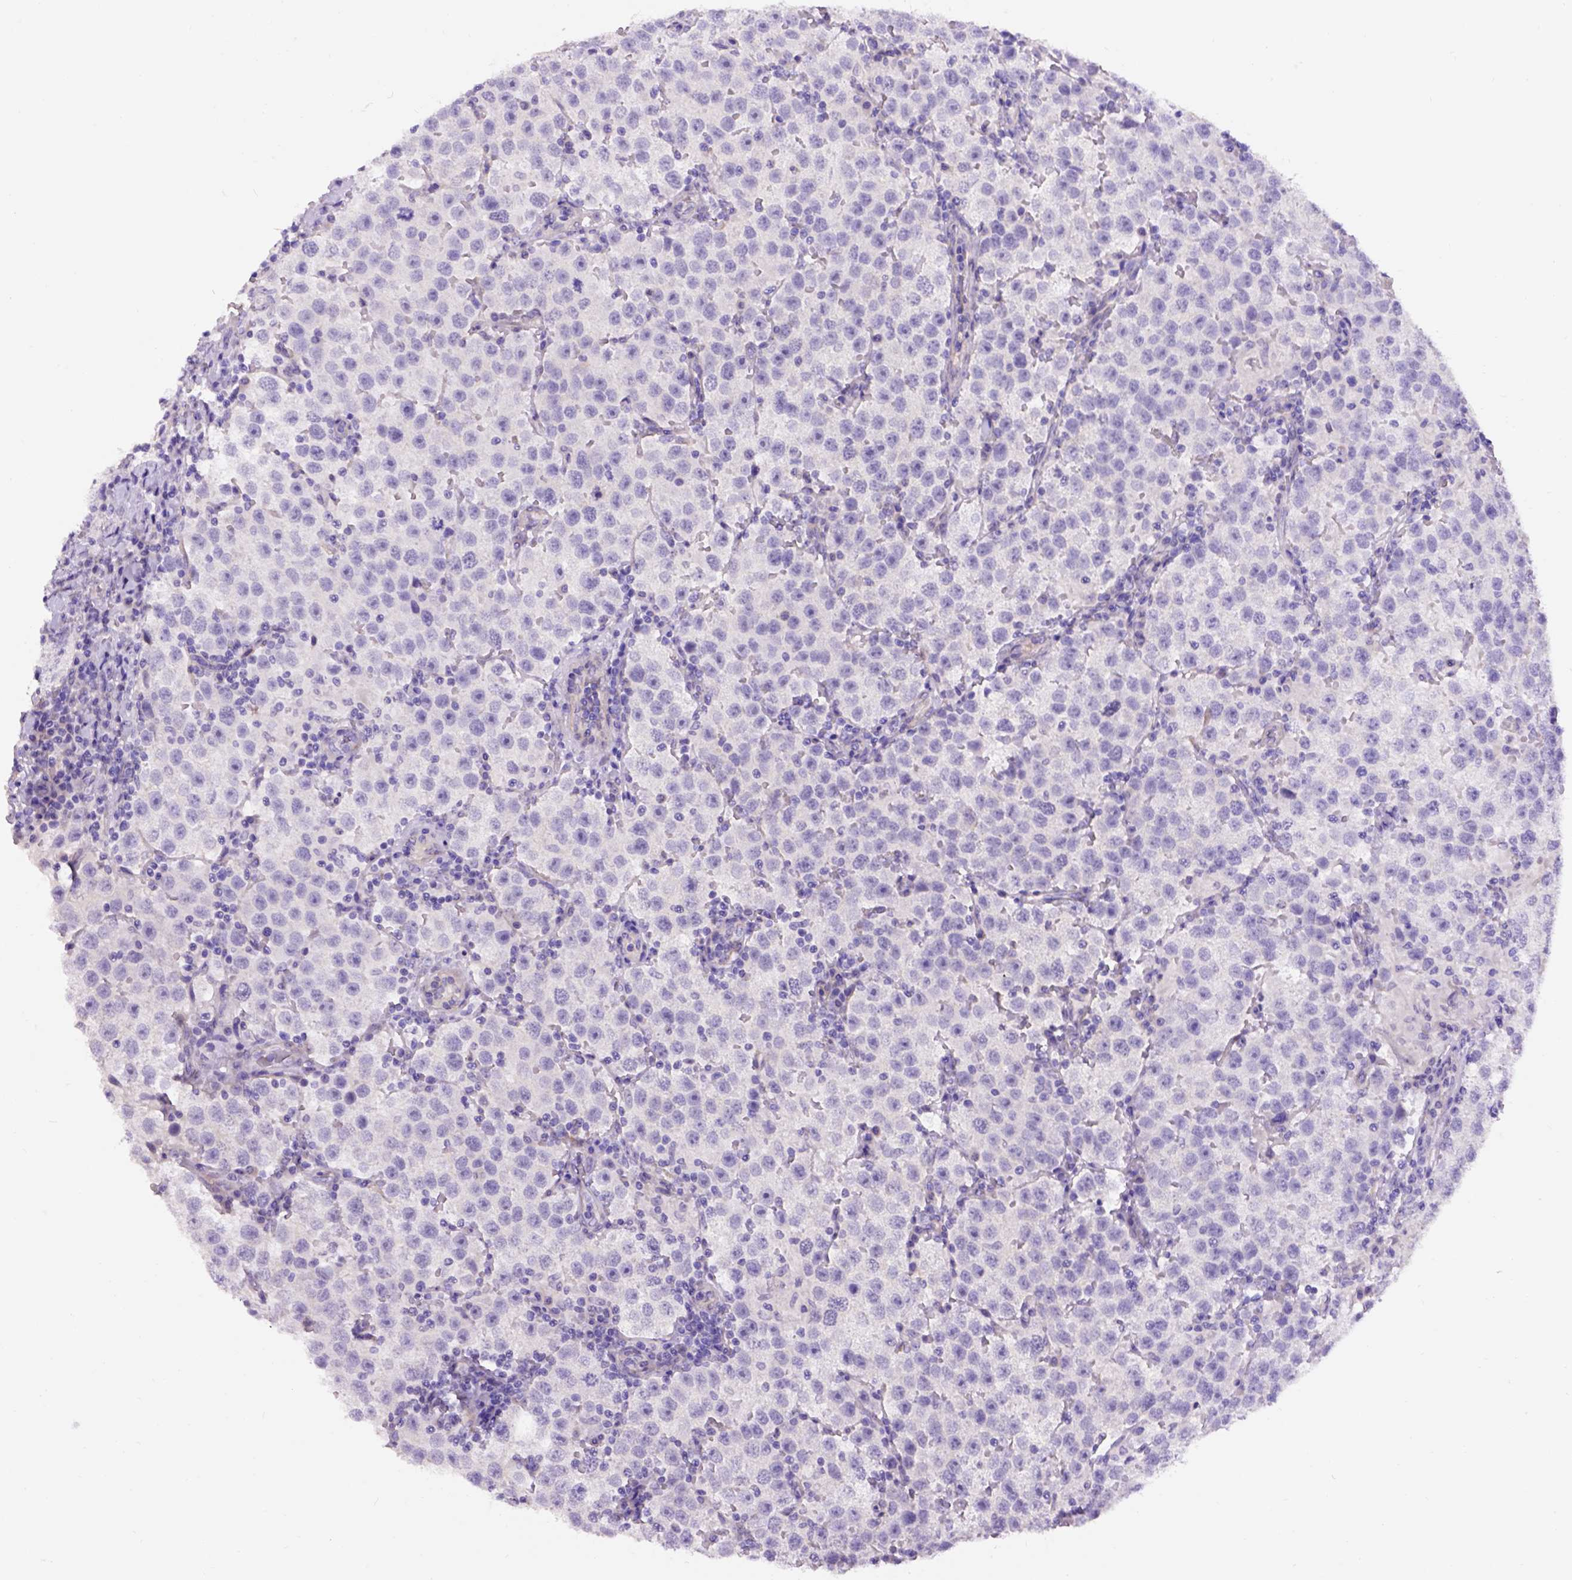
{"staining": {"intensity": "negative", "quantity": "none", "location": "none"}, "tissue": "testis cancer", "cell_type": "Tumor cells", "image_type": "cancer", "snomed": [{"axis": "morphology", "description": "Seminoma, NOS"}, {"axis": "topography", "description": "Testis"}], "caption": "This is an immunohistochemistry photomicrograph of human testis cancer. There is no staining in tumor cells.", "gene": "EGFR", "patient": {"sex": "male", "age": 37}}